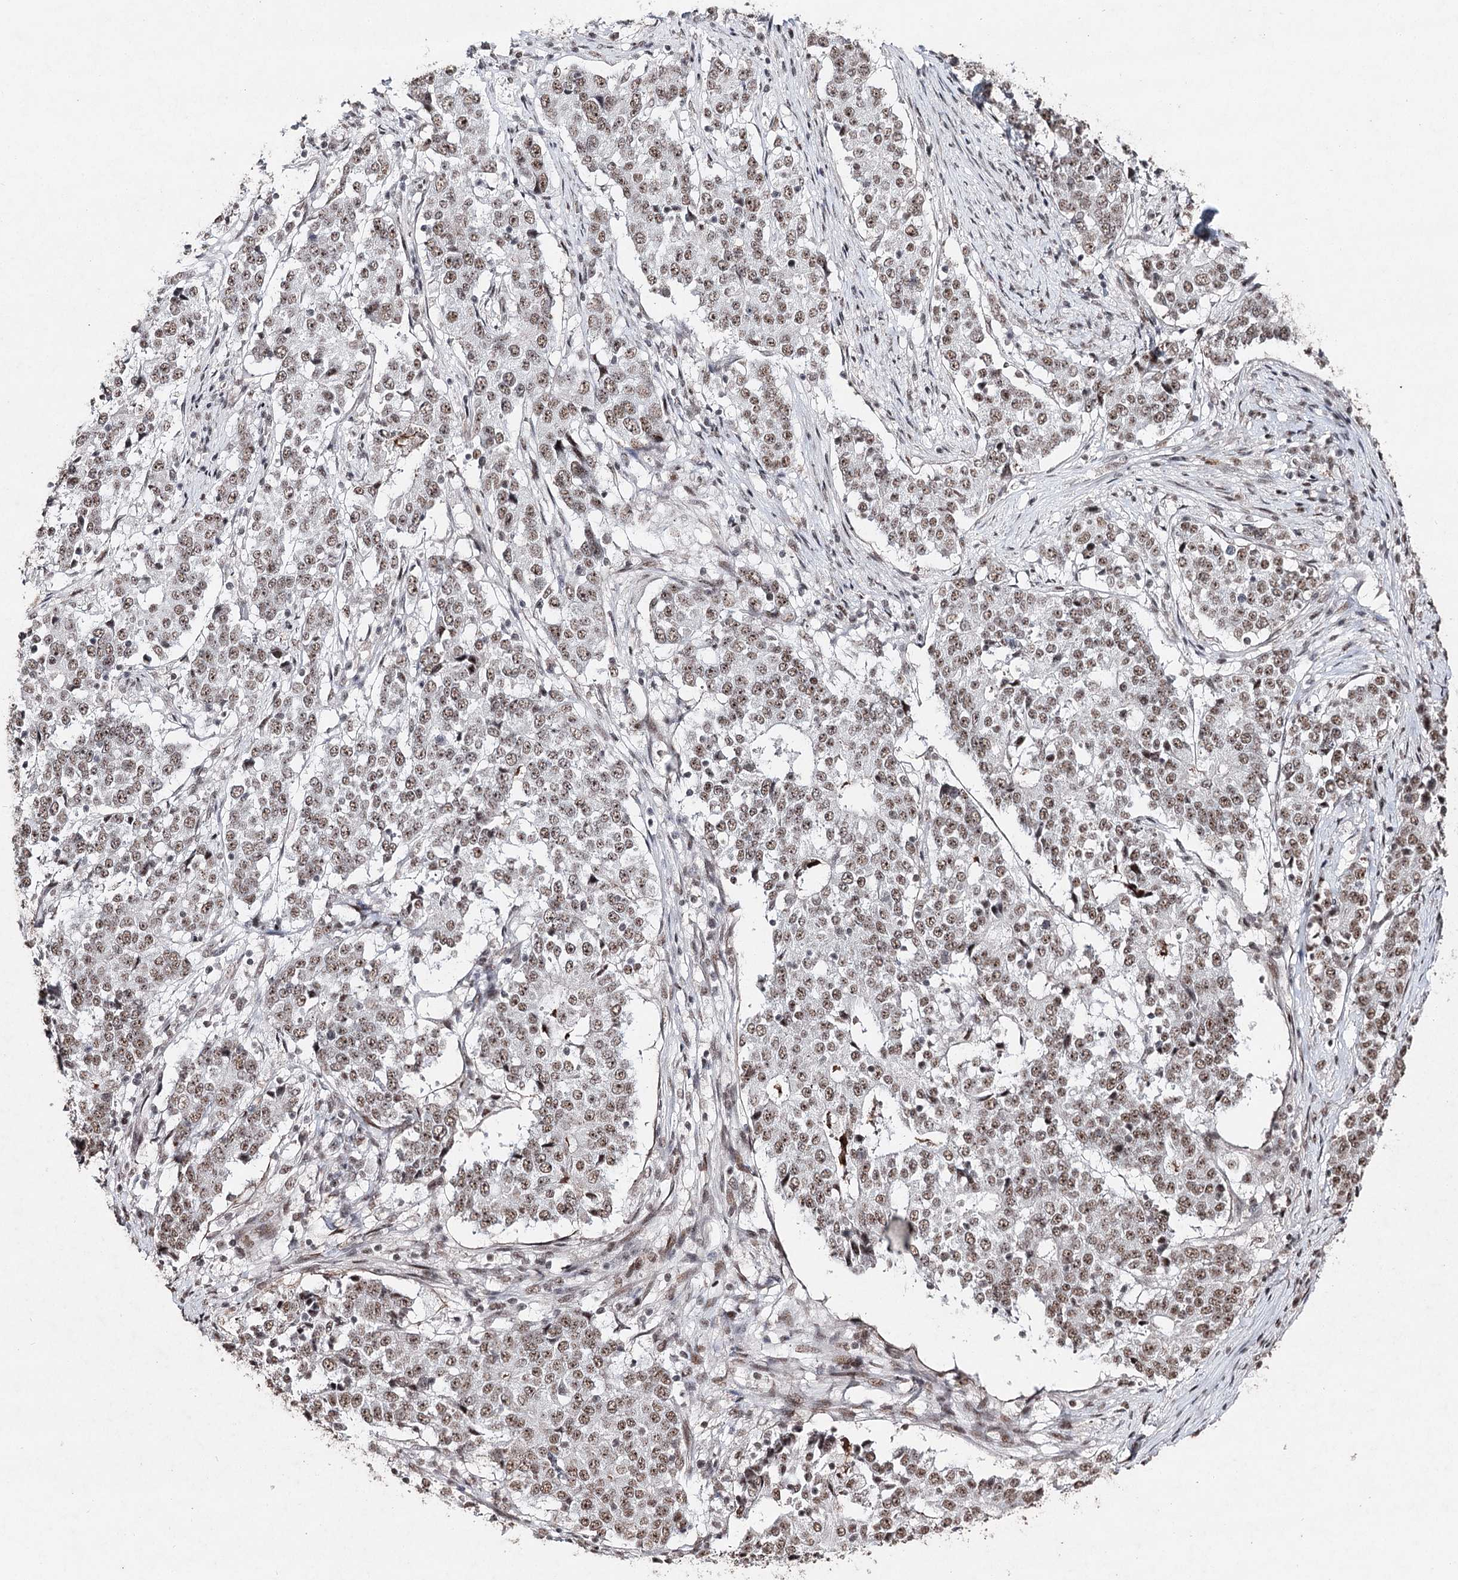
{"staining": {"intensity": "weak", "quantity": "25%-75%", "location": "nuclear"}, "tissue": "stomach cancer", "cell_type": "Tumor cells", "image_type": "cancer", "snomed": [{"axis": "morphology", "description": "Adenocarcinoma, NOS"}, {"axis": "topography", "description": "Stomach"}], "caption": "This micrograph exhibits IHC staining of human stomach adenocarcinoma, with low weak nuclear positivity in approximately 25%-75% of tumor cells.", "gene": "PDCD4", "patient": {"sex": "male", "age": 59}}